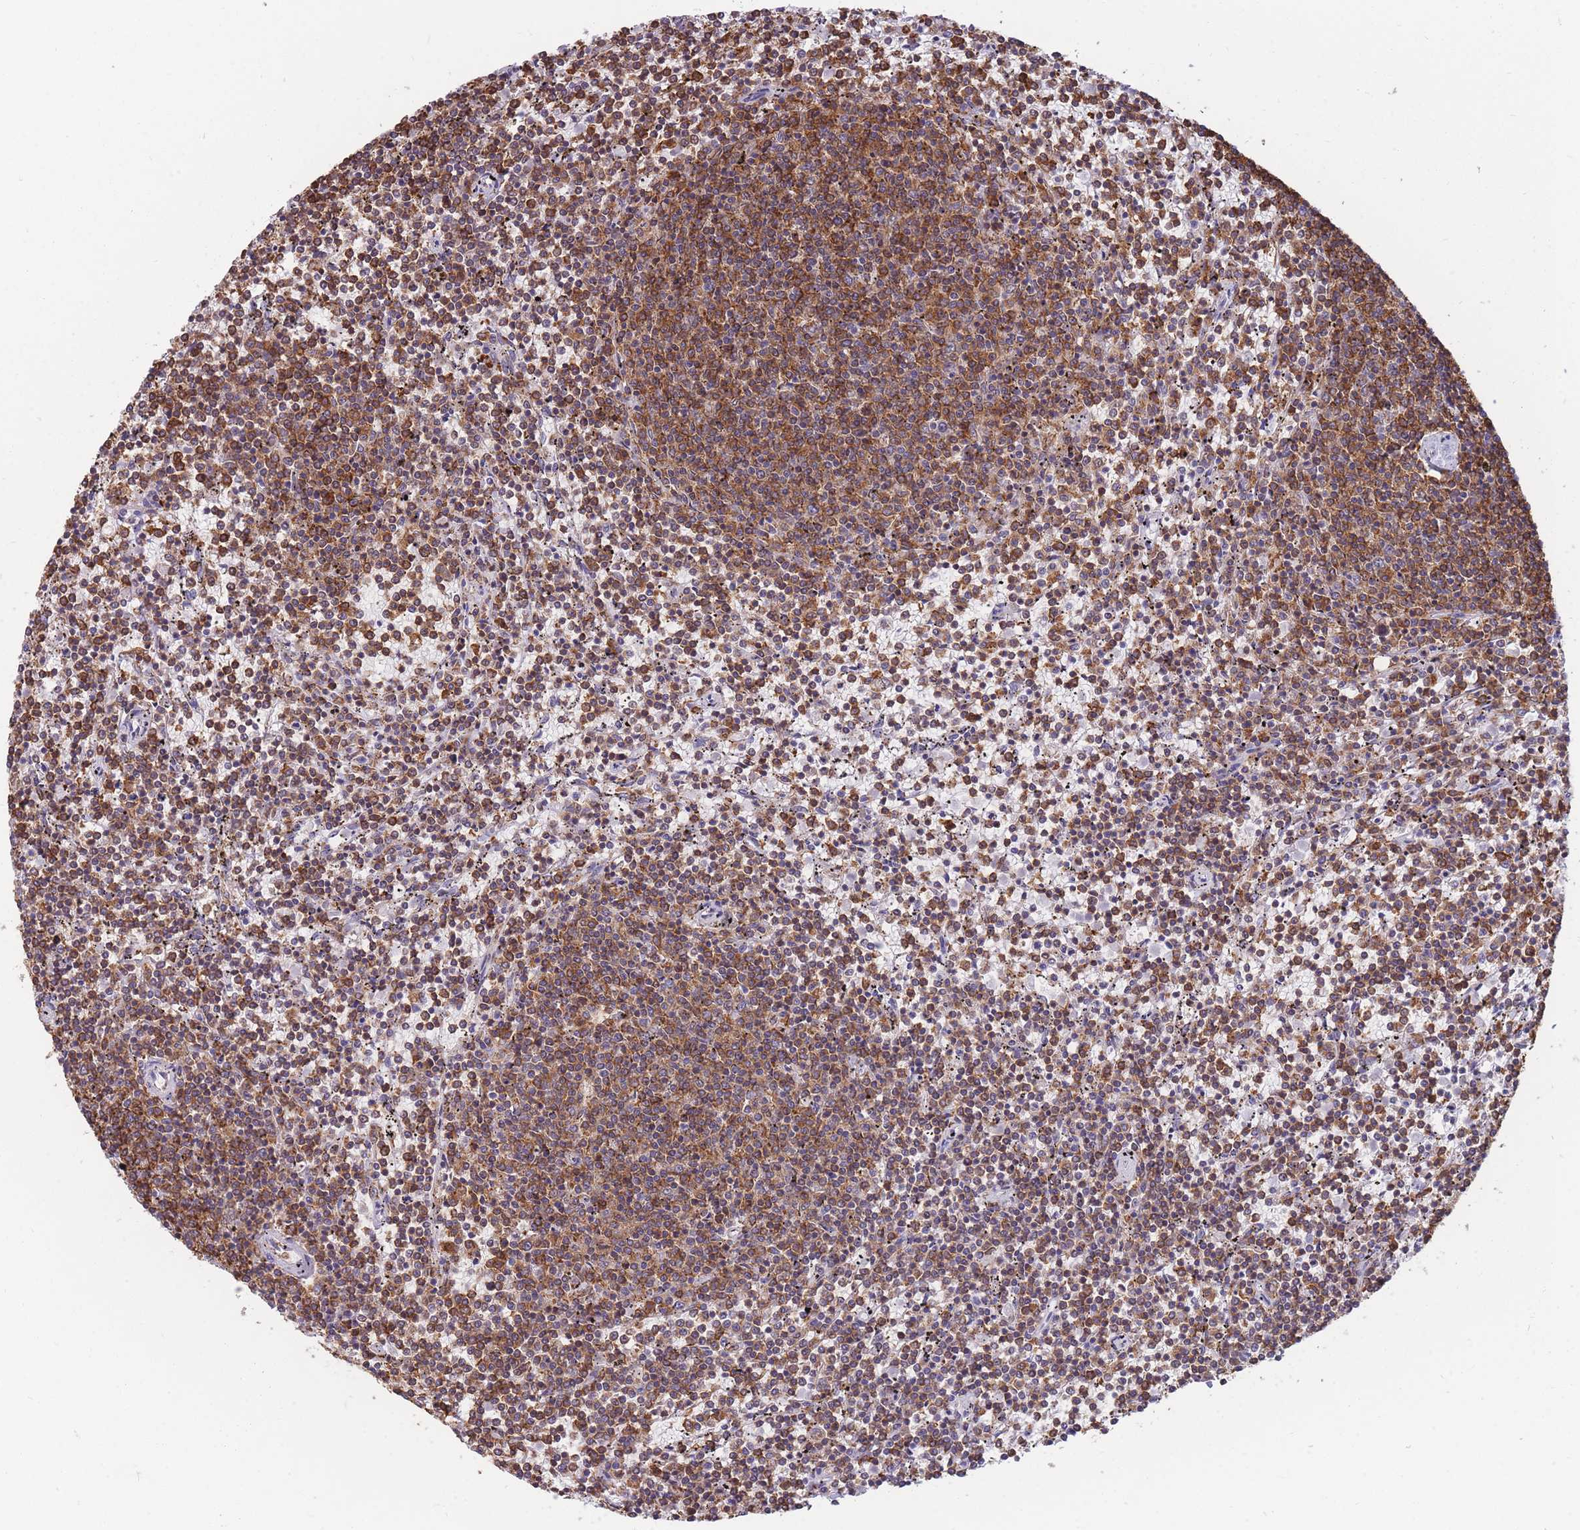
{"staining": {"intensity": "moderate", "quantity": ">75%", "location": "cytoplasmic/membranous"}, "tissue": "lymphoma", "cell_type": "Tumor cells", "image_type": "cancer", "snomed": [{"axis": "morphology", "description": "Malignant lymphoma, non-Hodgkin's type, Low grade"}, {"axis": "topography", "description": "Spleen"}], "caption": "Immunohistochemical staining of human malignant lymphoma, non-Hodgkin's type (low-grade) exhibits moderate cytoplasmic/membranous protein expression in about >75% of tumor cells.", "gene": "MRPL54", "patient": {"sex": "female", "age": 50}}